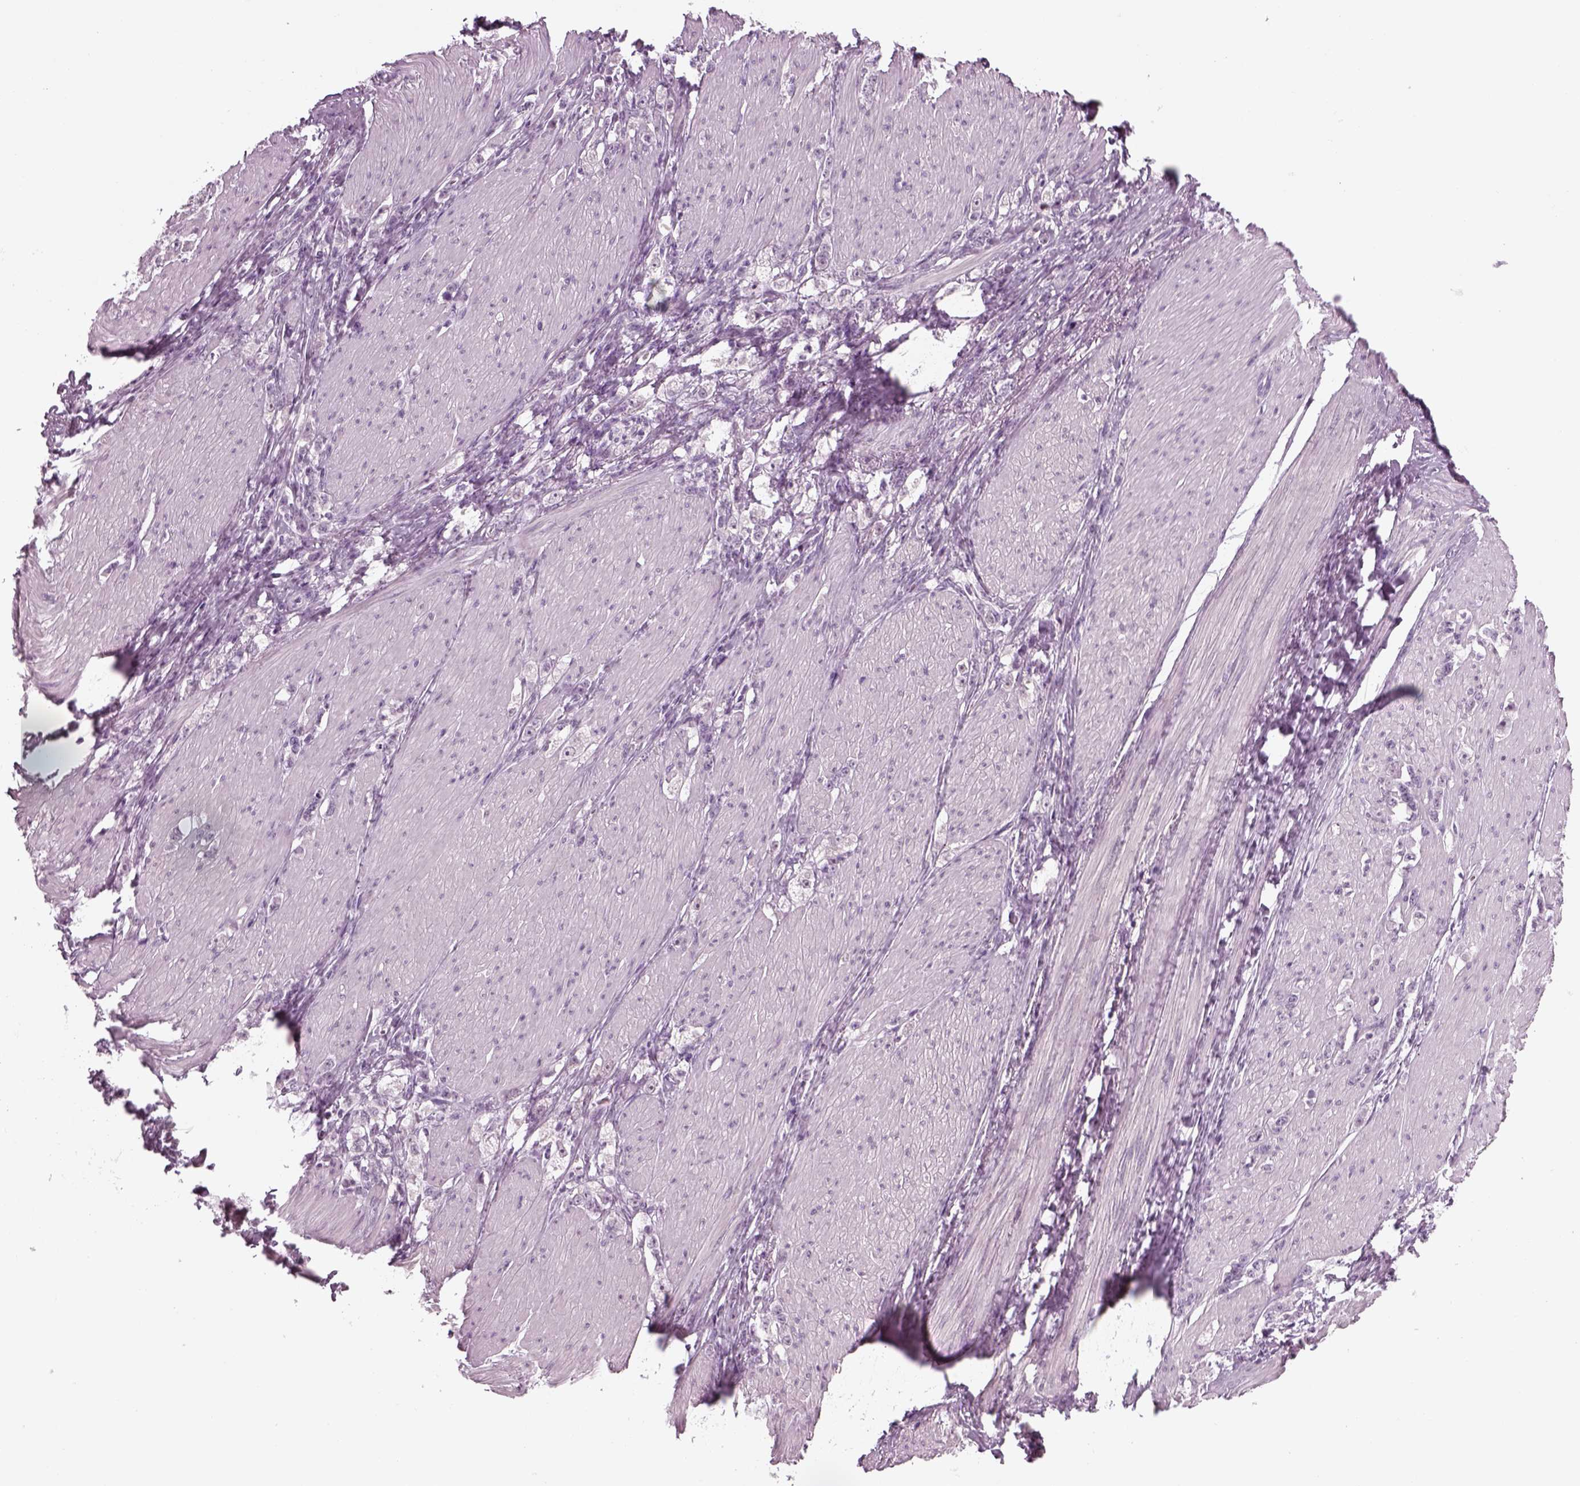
{"staining": {"intensity": "negative", "quantity": "none", "location": "none"}, "tissue": "stomach cancer", "cell_type": "Tumor cells", "image_type": "cancer", "snomed": [{"axis": "morphology", "description": "Adenocarcinoma, NOS"}, {"axis": "topography", "description": "Stomach, lower"}], "caption": "Immunohistochemistry image of neoplastic tissue: human stomach cancer (adenocarcinoma) stained with DAB demonstrates no significant protein positivity in tumor cells.", "gene": "KRT75", "patient": {"sex": "male", "age": 88}}